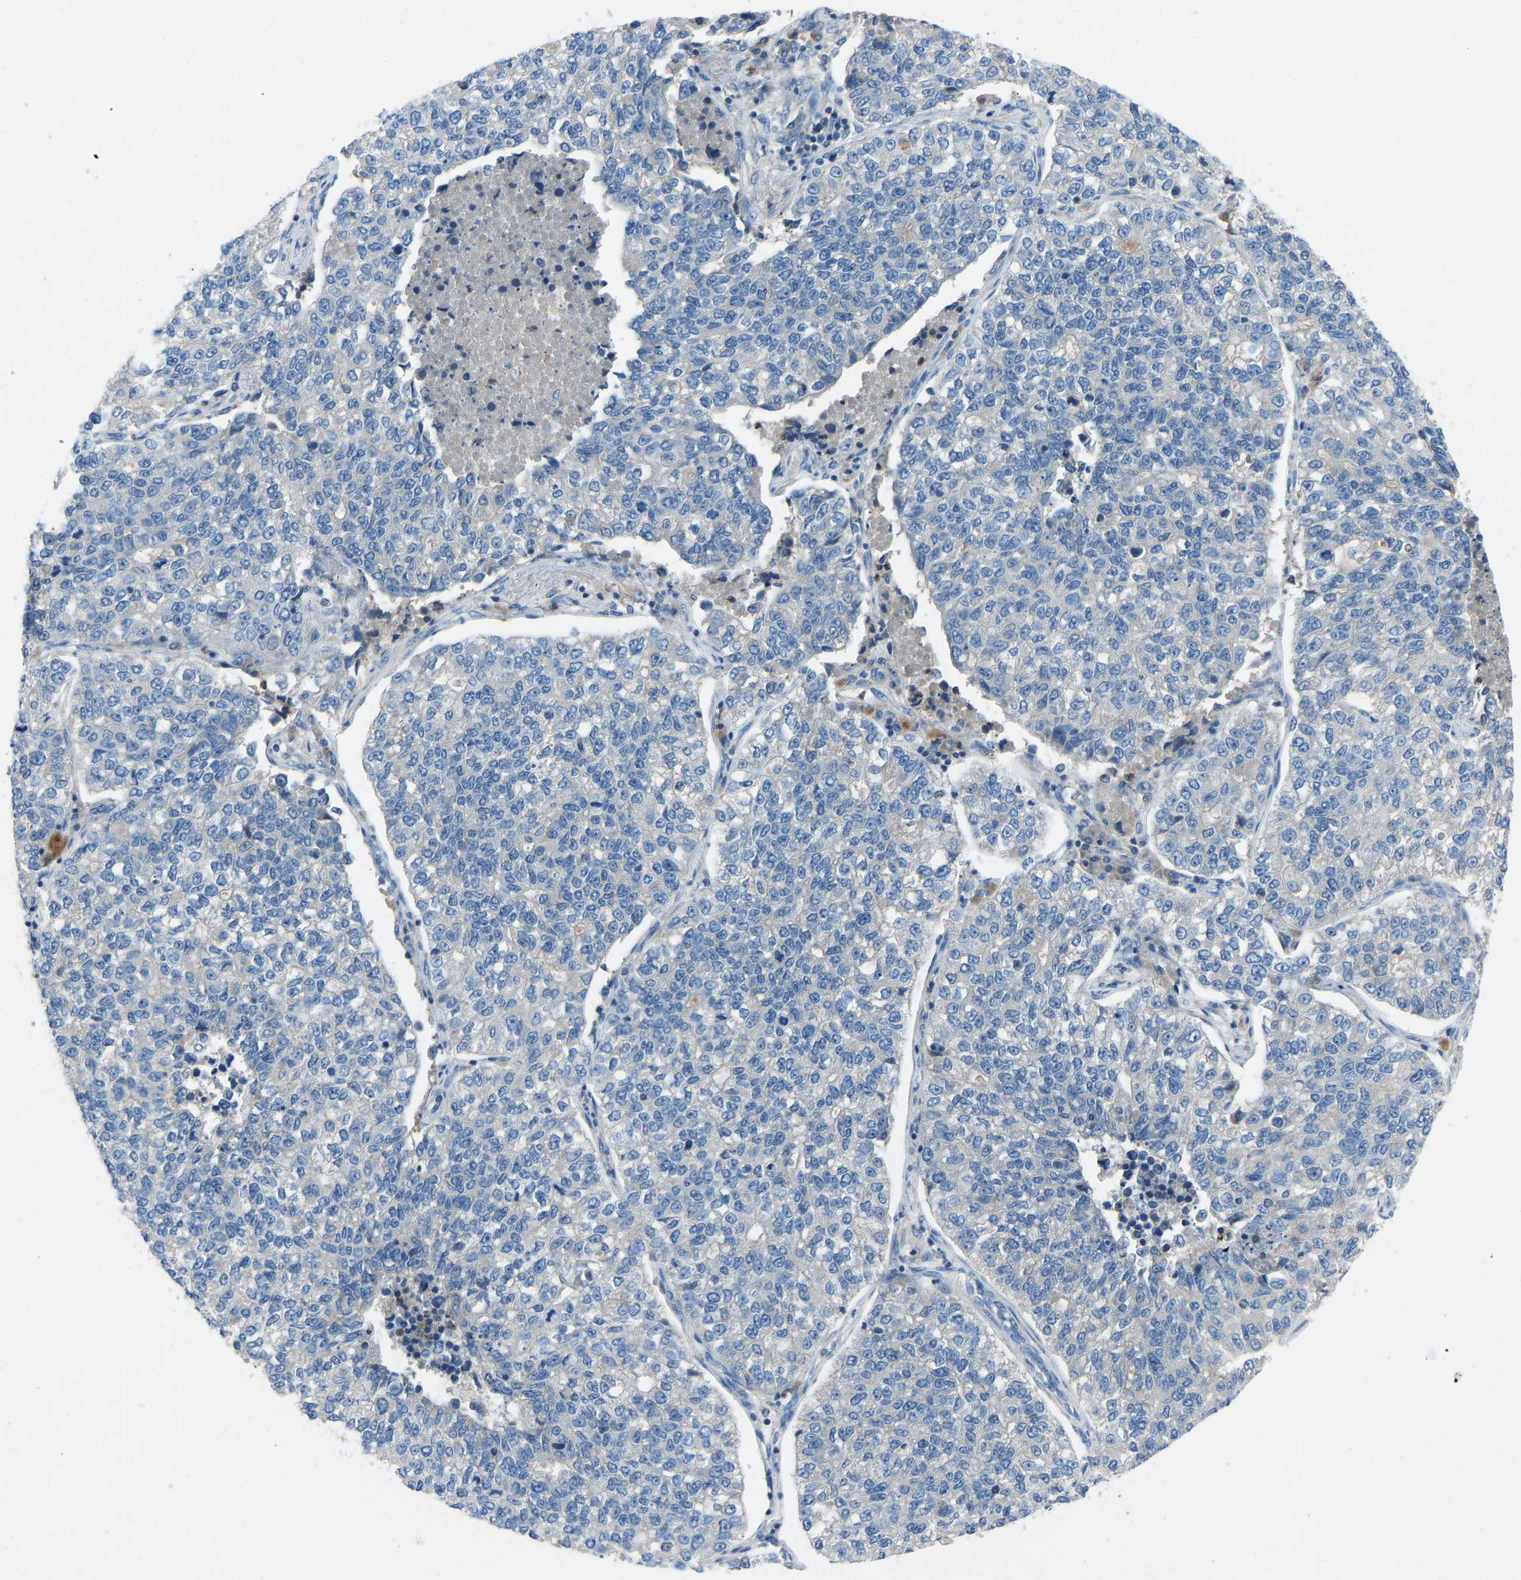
{"staining": {"intensity": "negative", "quantity": "none", "location": "none"}, "tissue": "lung cancer", "cell_type": "Tumor cells", "image_type": "cancer", "snomed": [{"axis": "morphology", "description": "Adenocarcinoma, NOS"}, {"axis": "topography", "description": "Lung"}], "caption": "Immunohistochemistry of adenocarcinoma (lung) shows no staining in tumor cells.", "gene": "GRK6", "patient": {"sex": "male", "age": 49}}